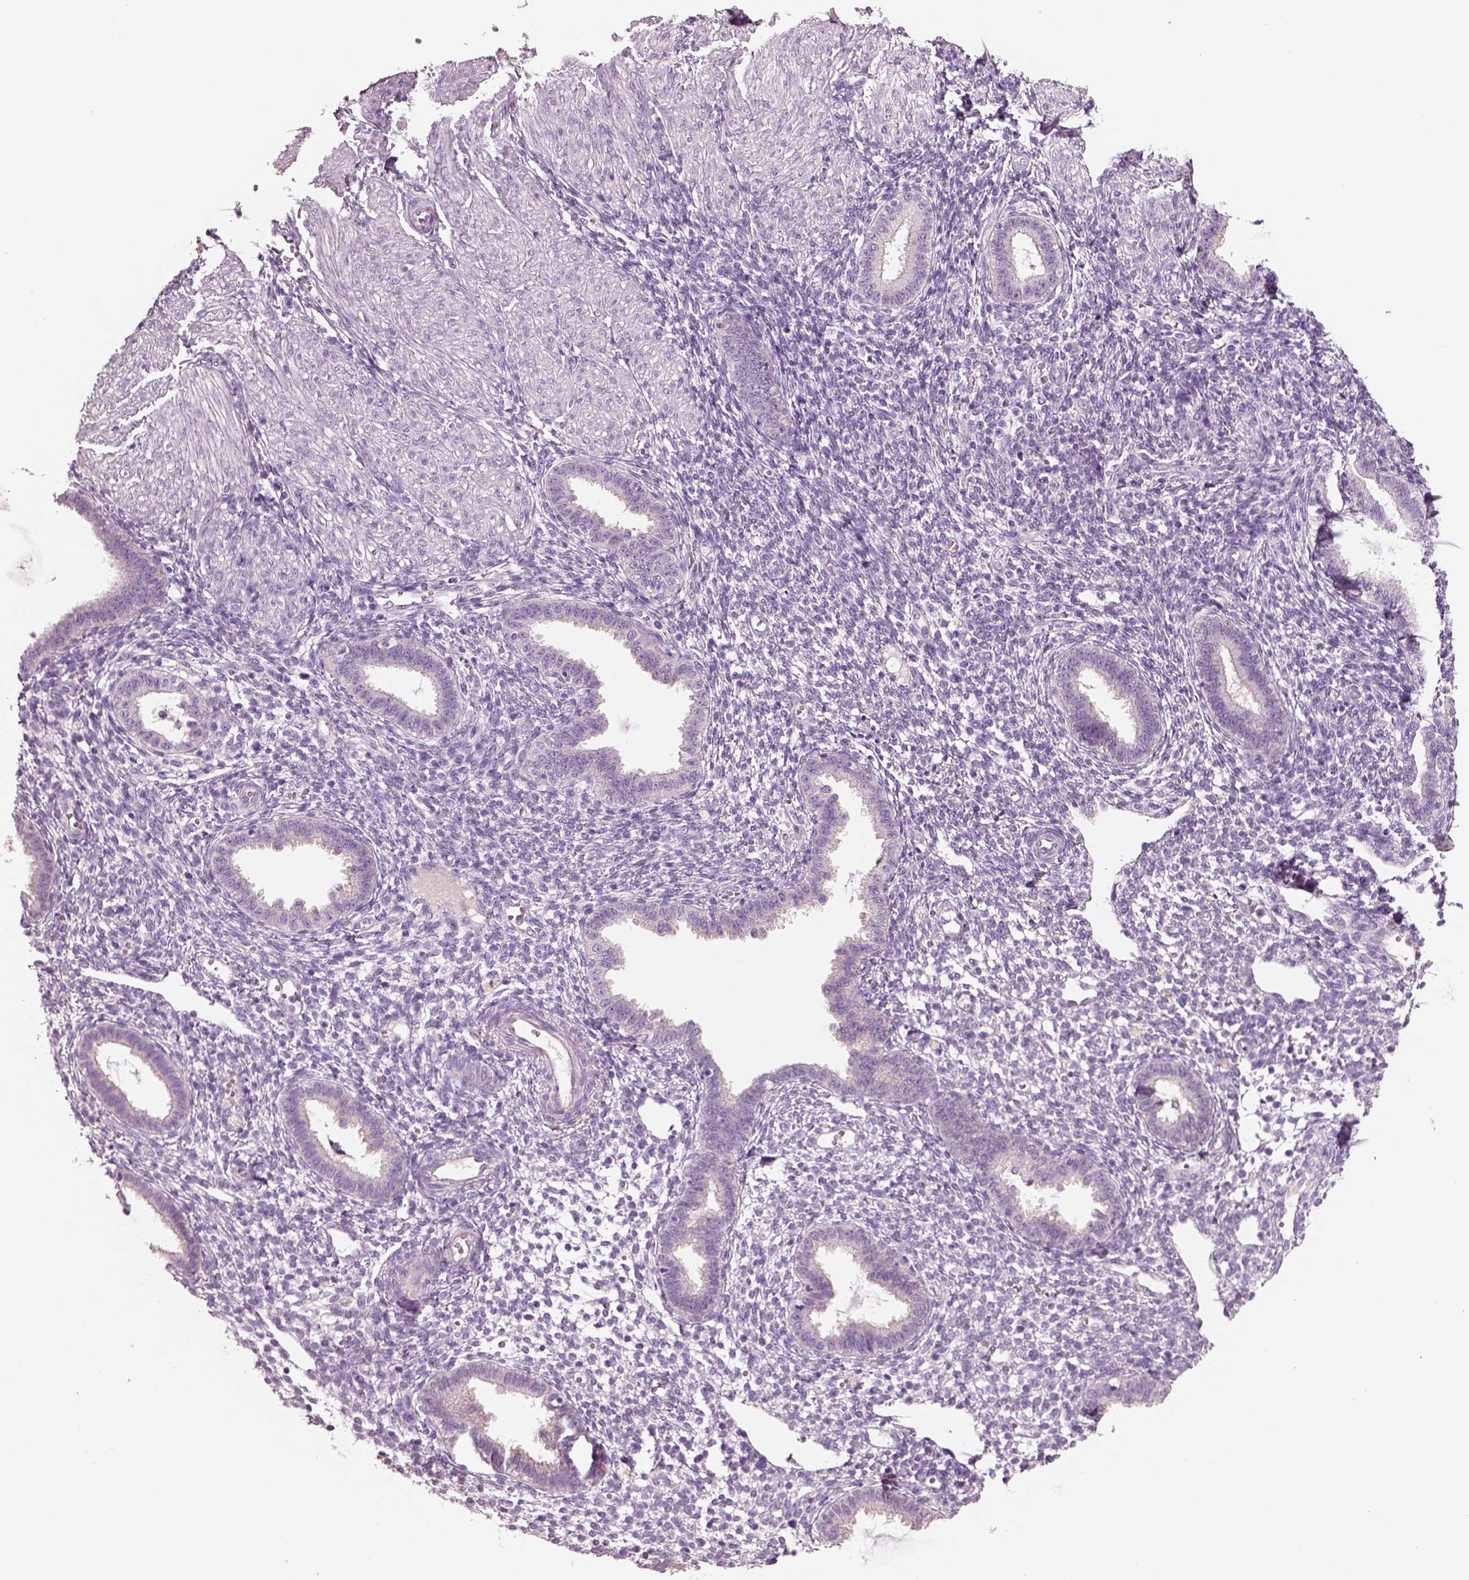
{"staining": {"intensity": "negative", "quantity": "none", "location": "none"}, "tissue": "endometrium", "cell_type": "Cells in endometrial stroma", "image_type": "normal", "snomed": [{"axis": "morphology", "description": "Normal tissue, NOS"}, {"axis": "topography", "description": "Endometrium"}], "caption": "This is a image of immunohistochemistry (IHC) staining of benign endometrium, which shows no positivity in cells in endometrial stroma.", "gene": "IGLL1", "patient": {"sex": "female", "age": 36}}